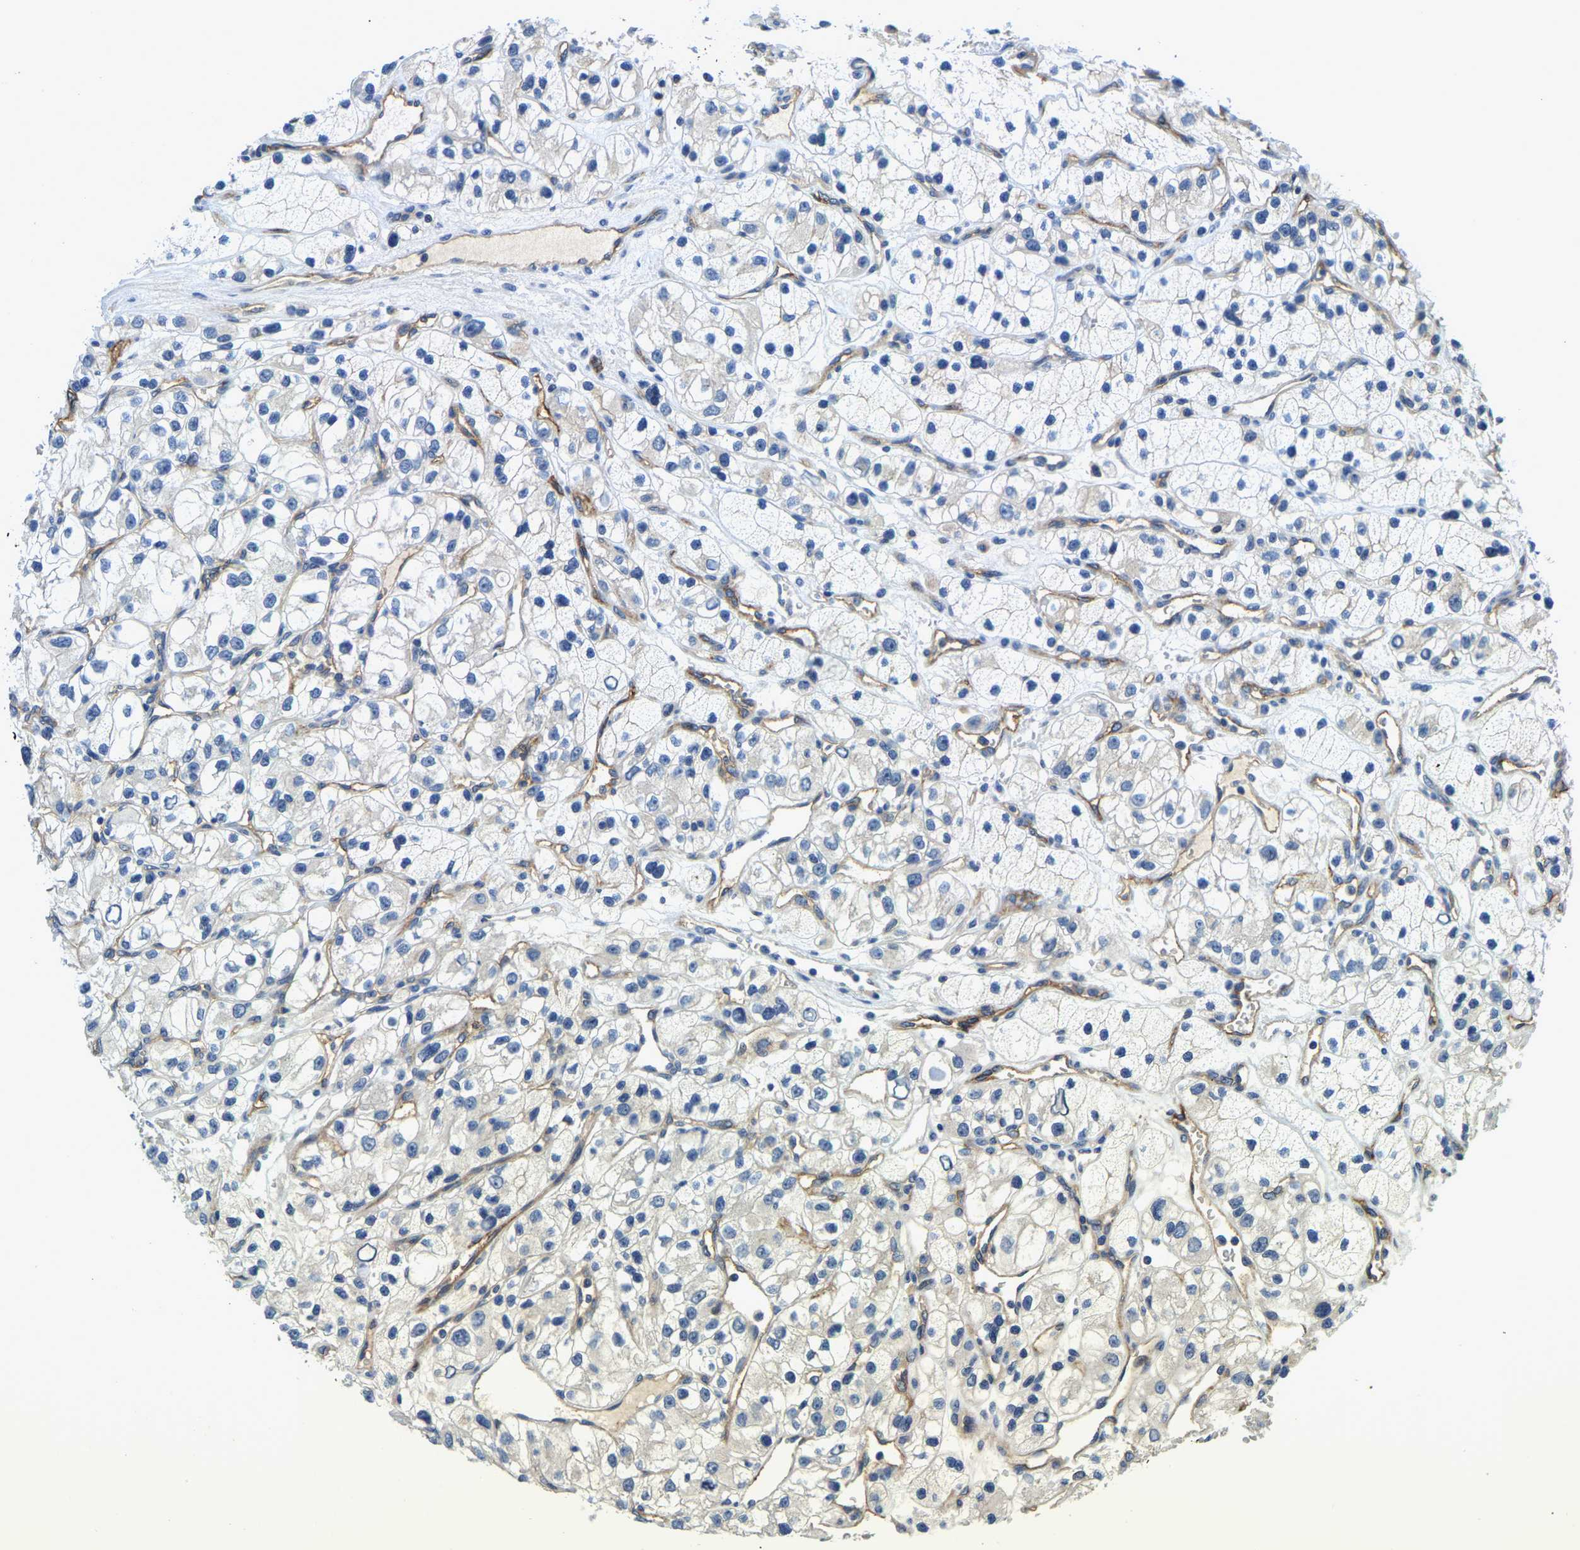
{"staining": {"intensity": "negative", "quantity": "none", "location": "none"}, "tissue": "renal cancer", "cell_type": "Tumor cells", "image_type": "cancer", "snomed": [{"axis": "morphology", "description": "Adenocarcinoma, NOS"}, {"axis": "topography", "description": "Kidney"}], "caption": "Tumor cells are negative for brown protein staining in renal adenocarcinoma.", "gene": "ITGA2", "patient": {"sex": "female", "age": 57}}